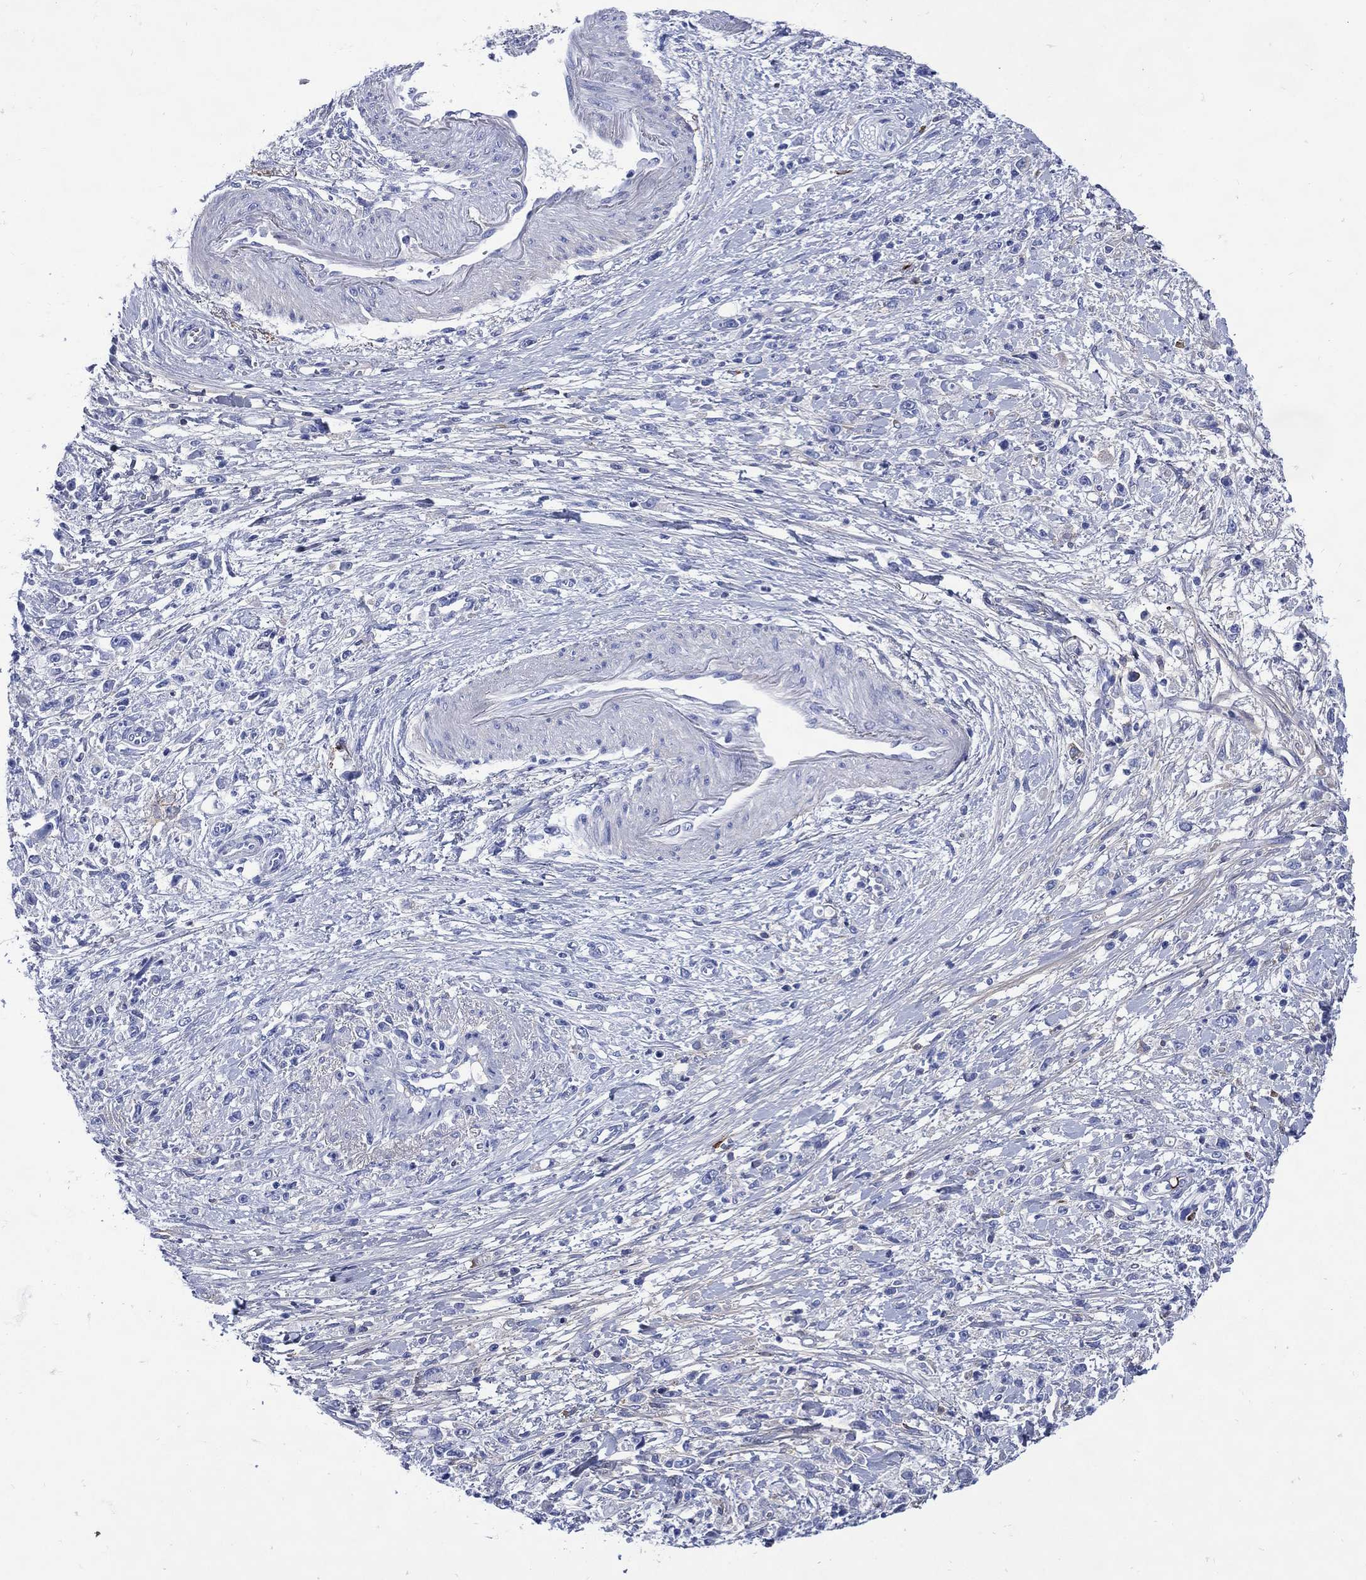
{"staining": {"intensity": "negative", "quantity": "none", "location": "none"}, "tissue": "stomach cancer", "cell_type": "Tumor cells", "image_type": "cancer", "snomed": [{"axis": "morphology", "description": "Adenocarcinoma, NOS"}, {"axis": "topography", "description": "Stomach"}], "caption": "Stomach adenocarcinoma stained for a protein using IHC shows no expression tumor cells.", "gene": "SHCBP1L", "patient": {"sex": "female", "age": 59}}